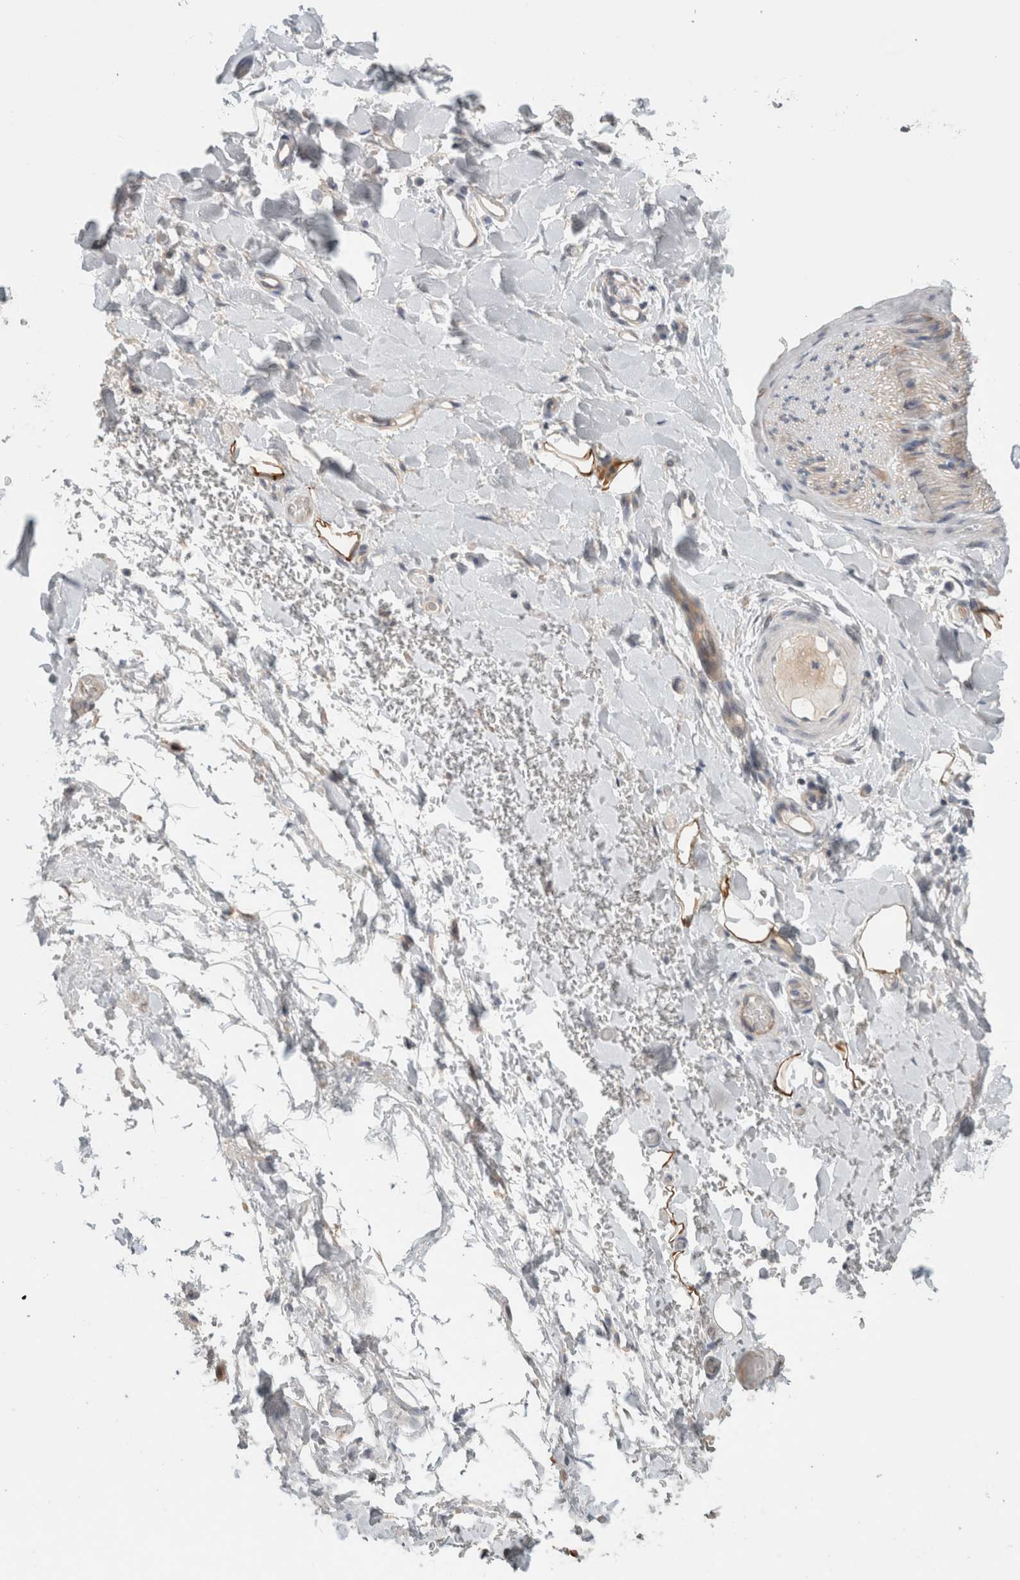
{"staining": {"intensity": "negative", "quantity": "none", "location": "none"}, "tissue": "adipose tissue", "cell_type": "Adipocytes", "image_type": "normal", "snomed": [{"axis": "morphology", "description": "Normal tissue, NOS"}, {"axis": "morphology", "description": "Adenocarcinoma, NOS"}, {"axis": "topography", "description": "Esophagus"}], "caption": "IHC photomicrograph of benign adipose tissue: adipose tissue stained with DAB reveals no significant protein positivity in adipocytes.", "gene": "RASAL2", "patient": {"sex": "male", "age": 62}}